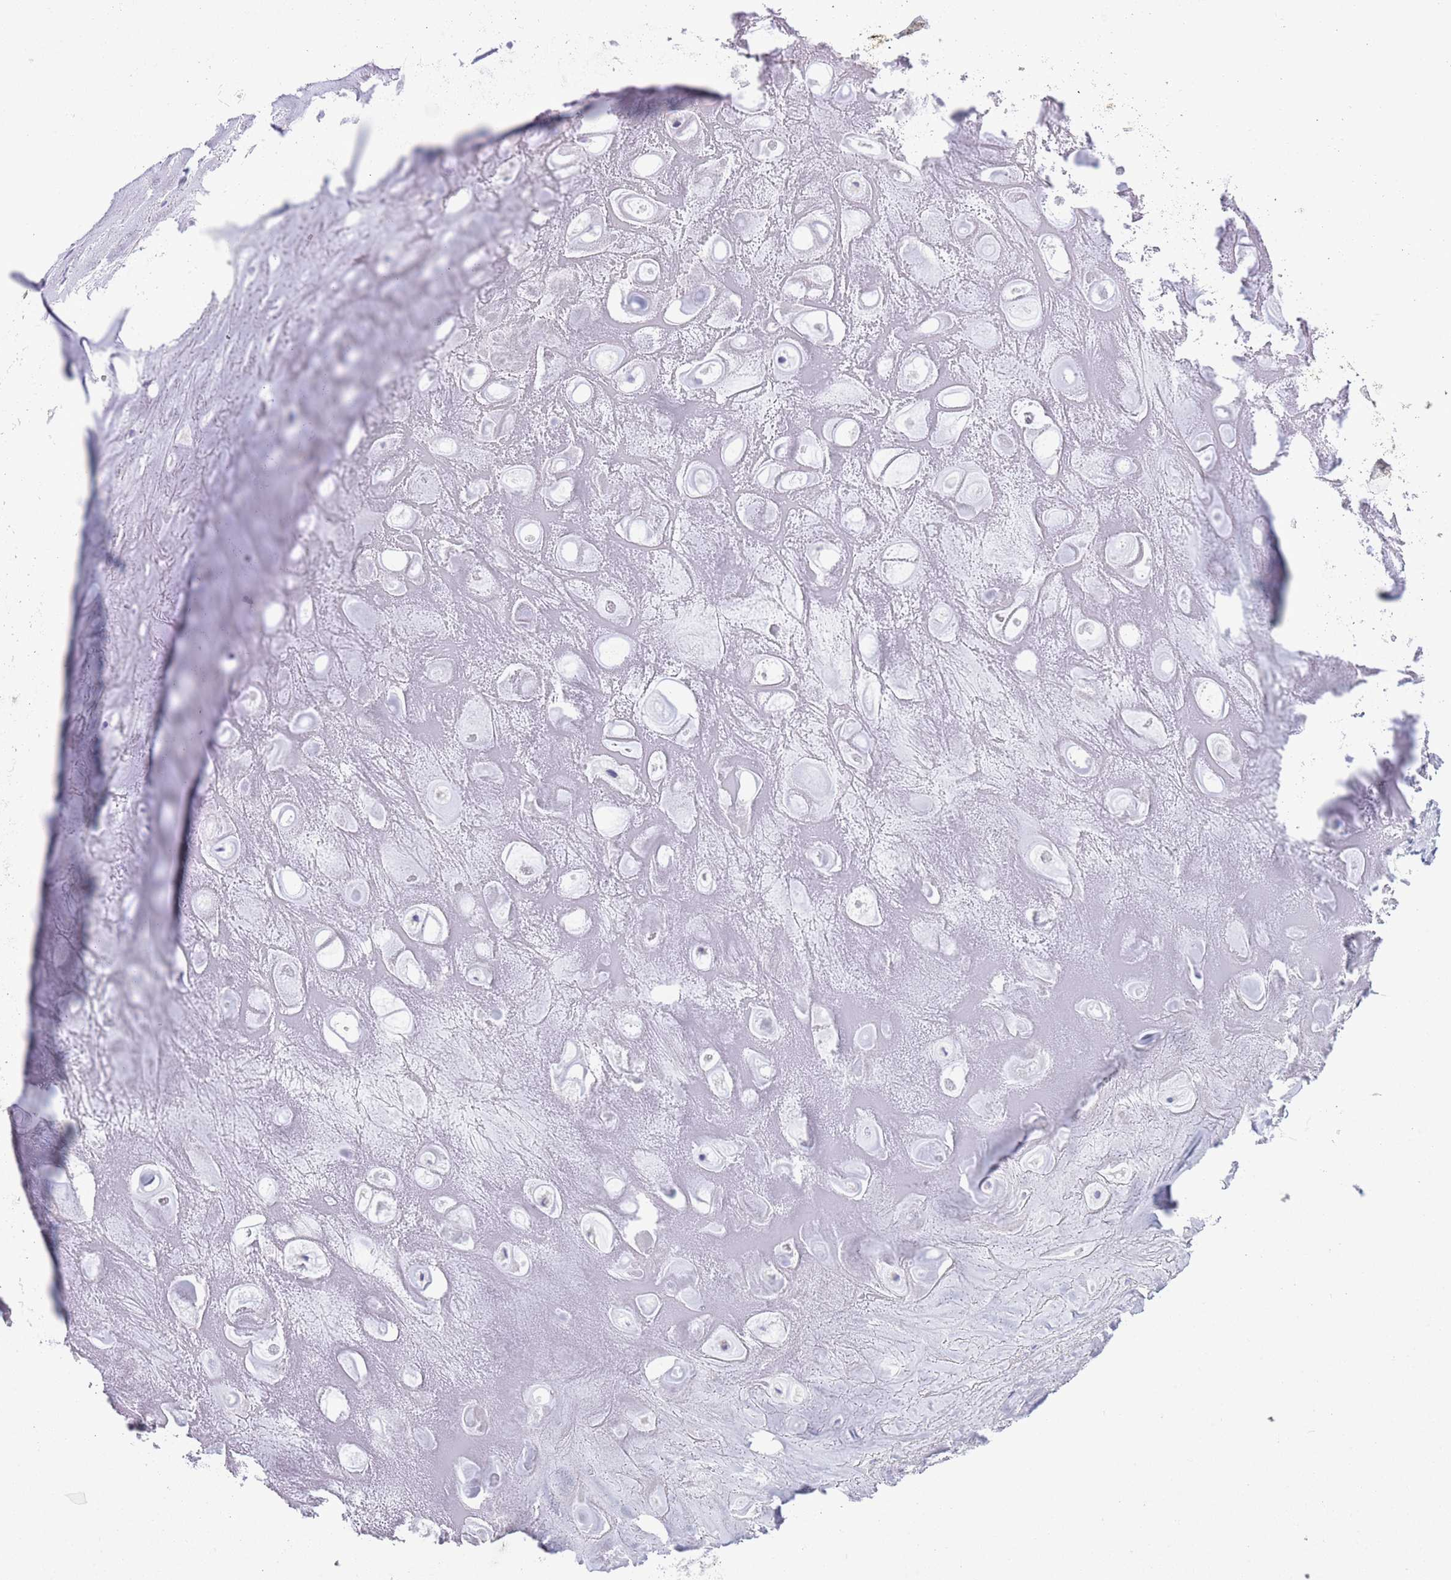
{"staining": {"intensity": "negative", "quantity": "none", "location": "none"}, "tissue": "adipose tissue", "cell_type": "Adipocytes", "image_type": "normal", "snomed": [{"axis": "morphology", "description": "Normal tissue, NOS"}, {"axis": "topography", "description": "Cartilage tissue"}], "caption": "DAB (3,3'-diaminobenzidine) immunohistochemical staining of unremarkable human adipose tissue displays no significant positivity in adipocytes. (Brightfield microscopy of DAB (3,3'-diaminobenzidine) immunohistochemistry (IHC) at high magnification).", "gene": "MOCOS", "patient": {"sex": "male", "age": 81}}